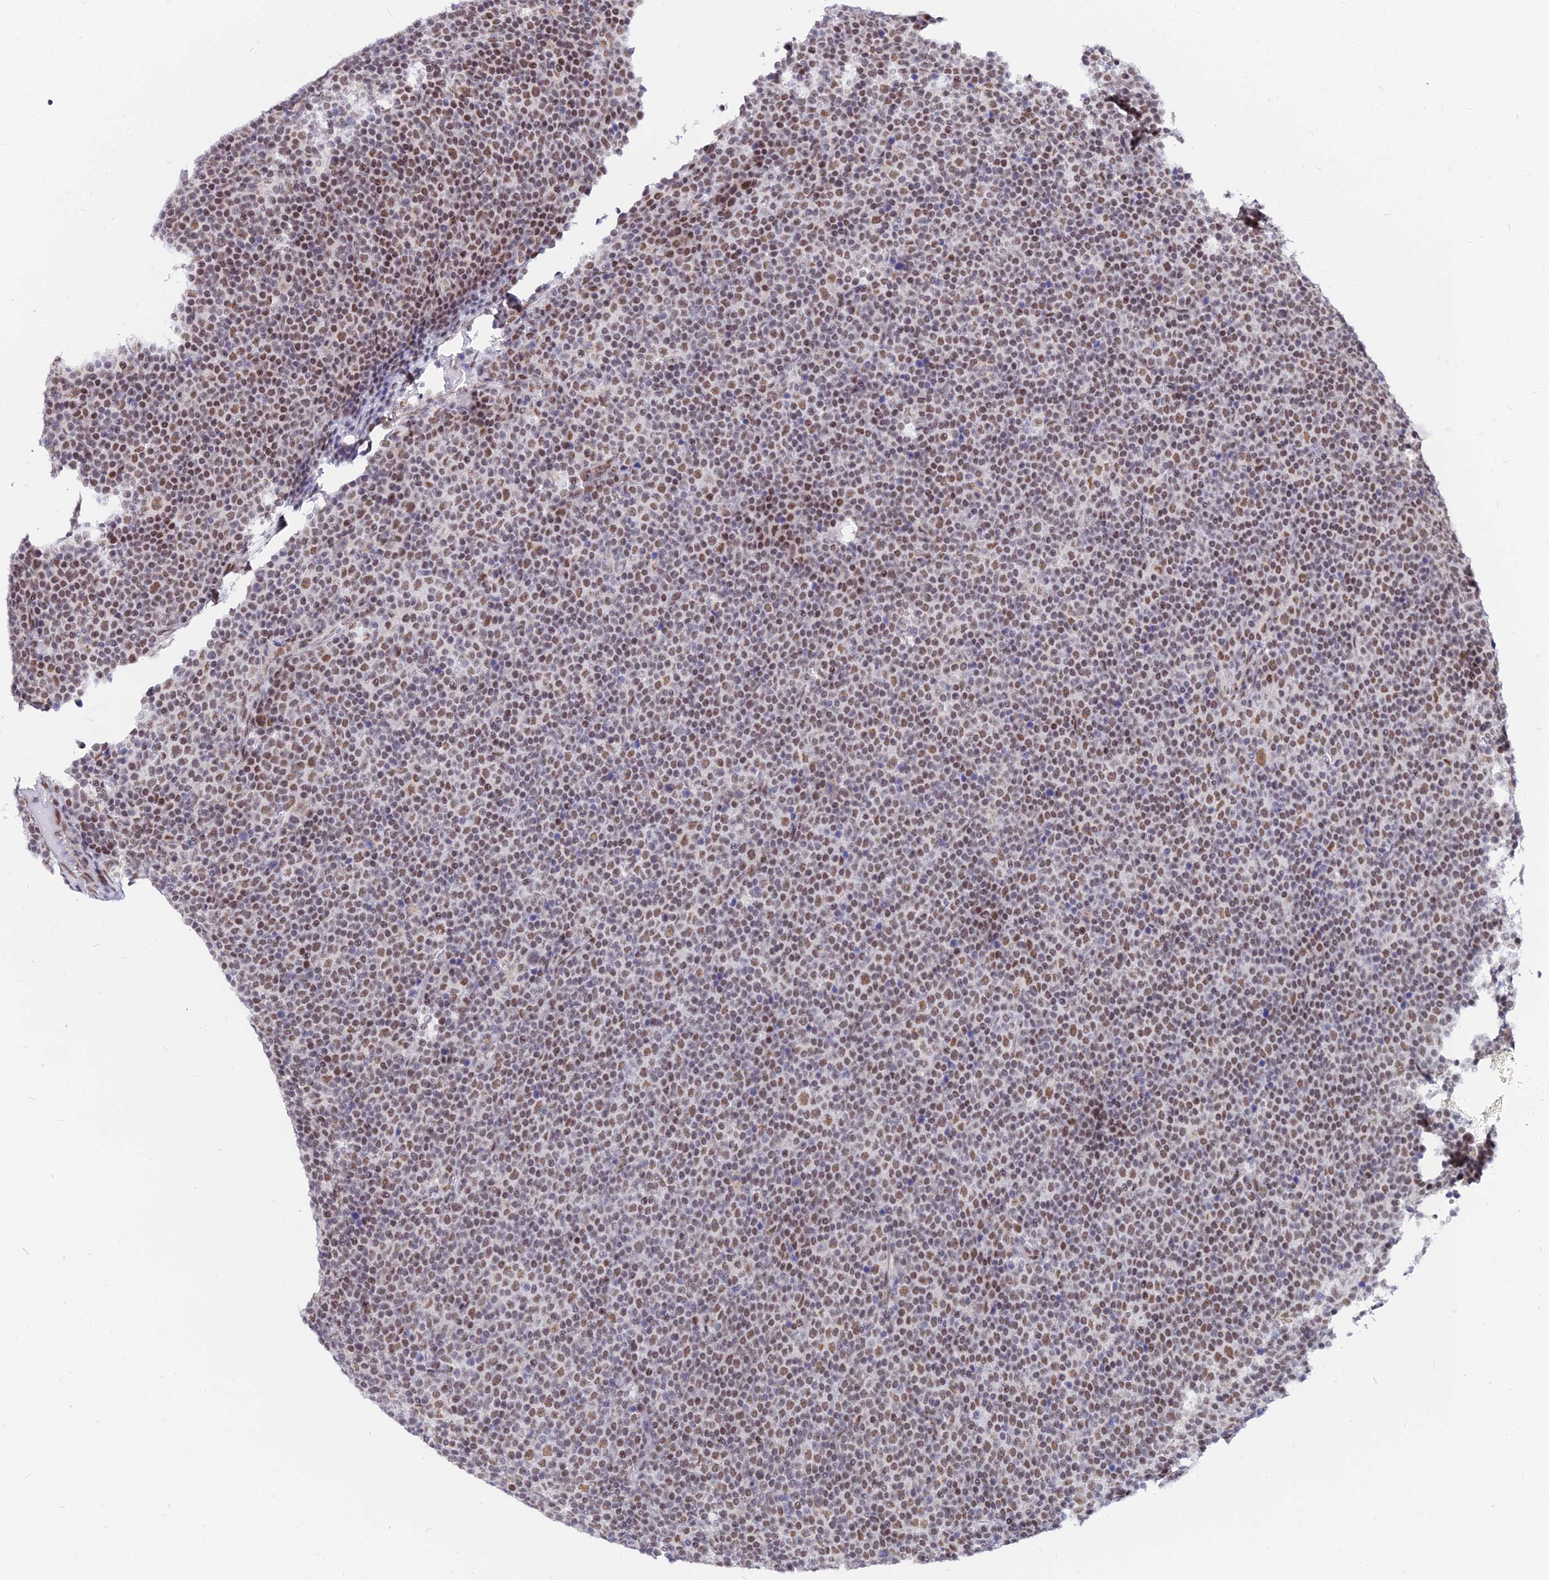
{"staining": {"intensity": "moderate", "quantity": ">75%", "location": "nuclear"}, "tissue": "lymphoma", "cell_type": "Tumor cells", "image_type": "cancer", "snomed": [{"axis": "morphology", "description": "Malignant lymphoma, non-Hodgkin's type, Low grade"}, {"axis": "topography", "description": "Lymph node"}], "caption": "Immunohistochemical staining of human low-grade malignant lymphoma, non-Hodgkin's type reveals medium levels of moderate nuclear expression in about >75% of tumor cells.", "gene": "DPY30", "patient": {"sex": "female", "age": 67}}